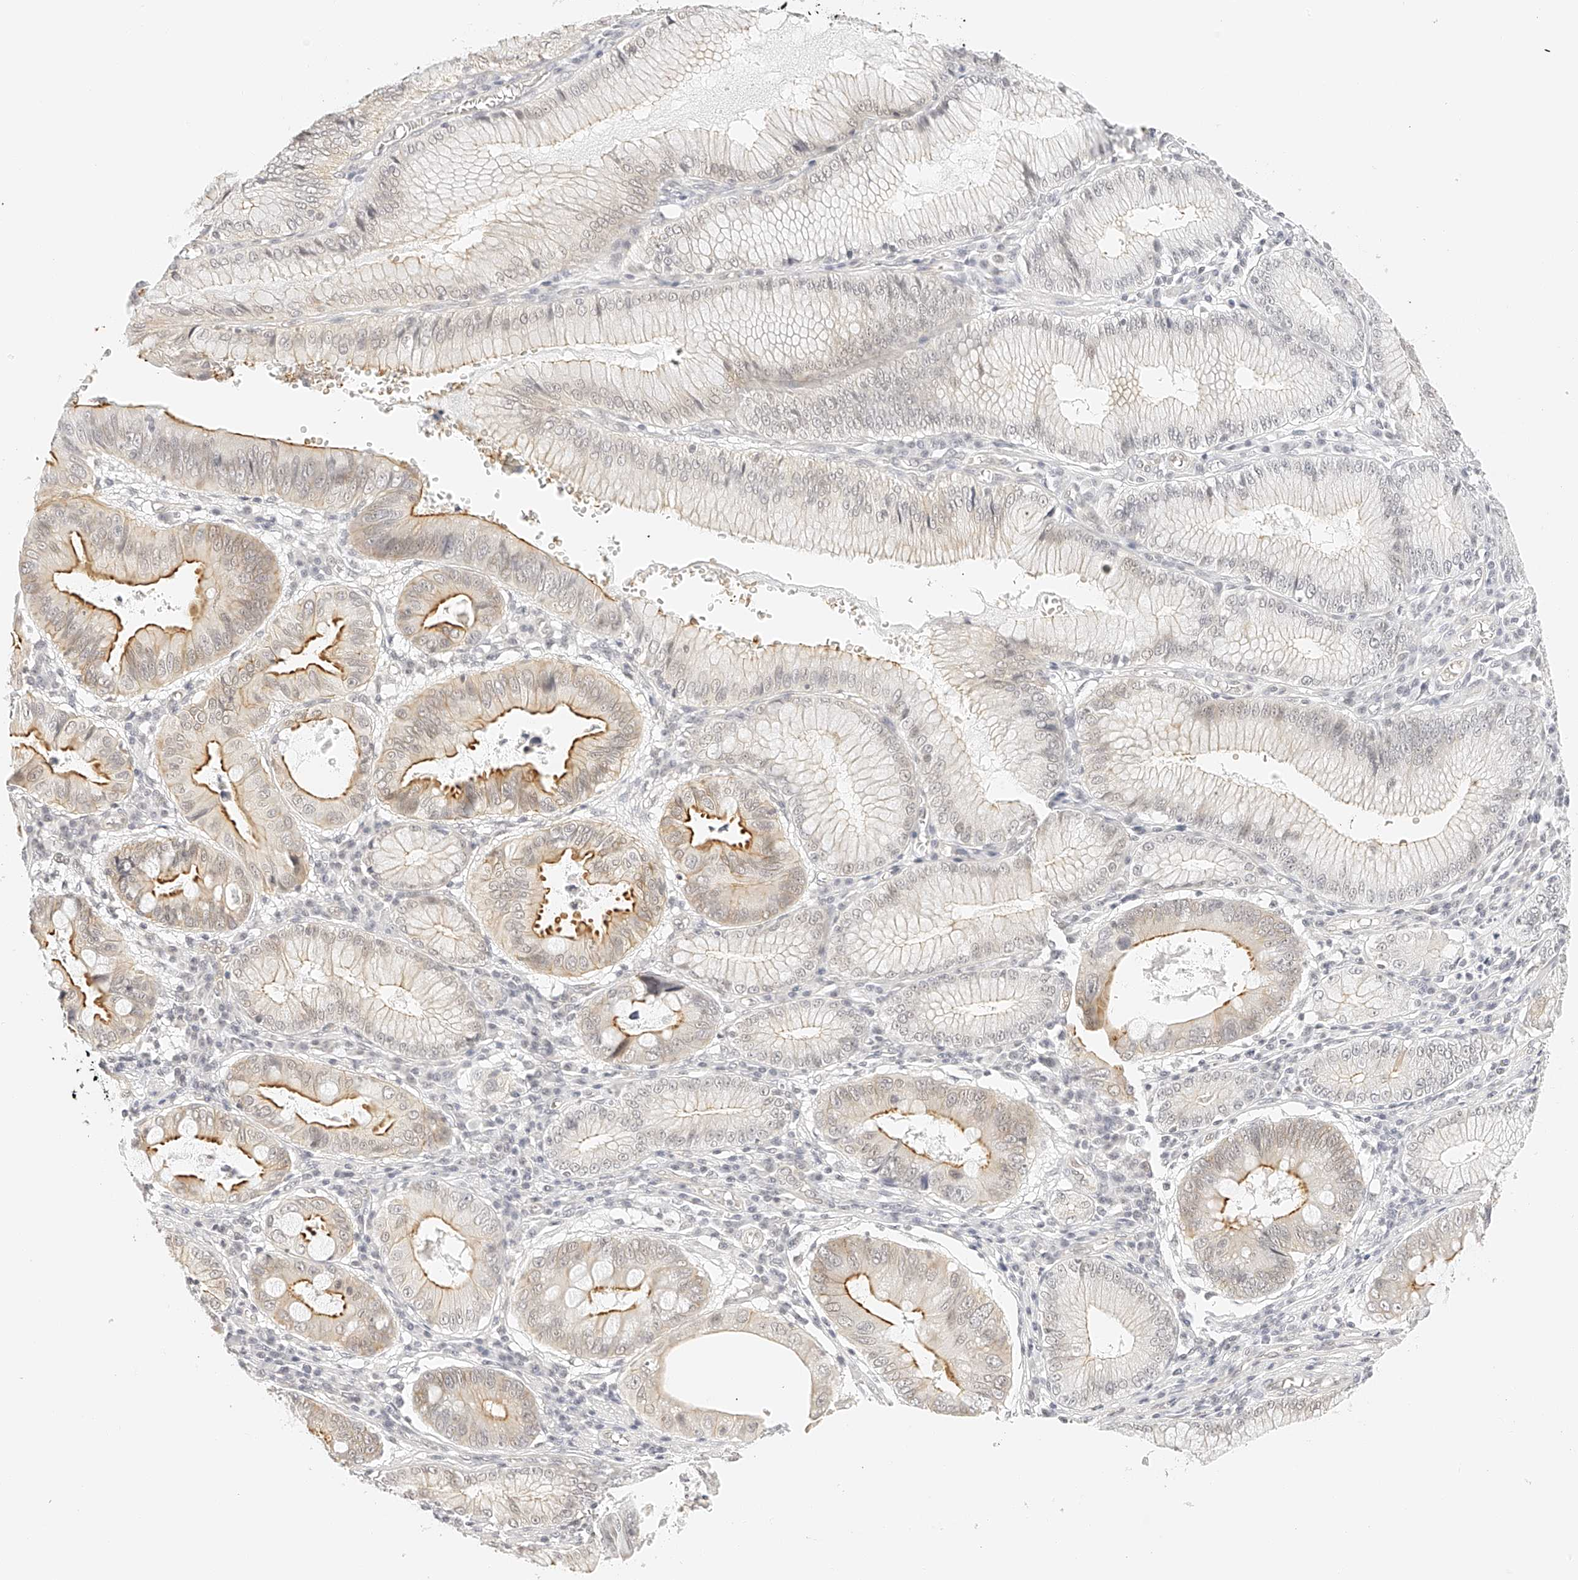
{"staining": {"intensity": "strong", "quantity": "<25%", "location": "cytoplasmic/membranous"}, "tissue": "stomach cancer", "cell_type": "Tumor cells", "image_type": "cancer", "snomed": [{"axis": "morphology", "description": "Adenocarcinoma, NOS"}, {"axis": "topography", "description": "Stomach"}], "caption": "Stomach cancer was stained to show a protein in brown. There is medium levels of strong cytoplasmic/membranous staining in approximately <25% of tumor cells.", "gene": "ZFP69", "patient": {"sex": "male", "age": 59}}